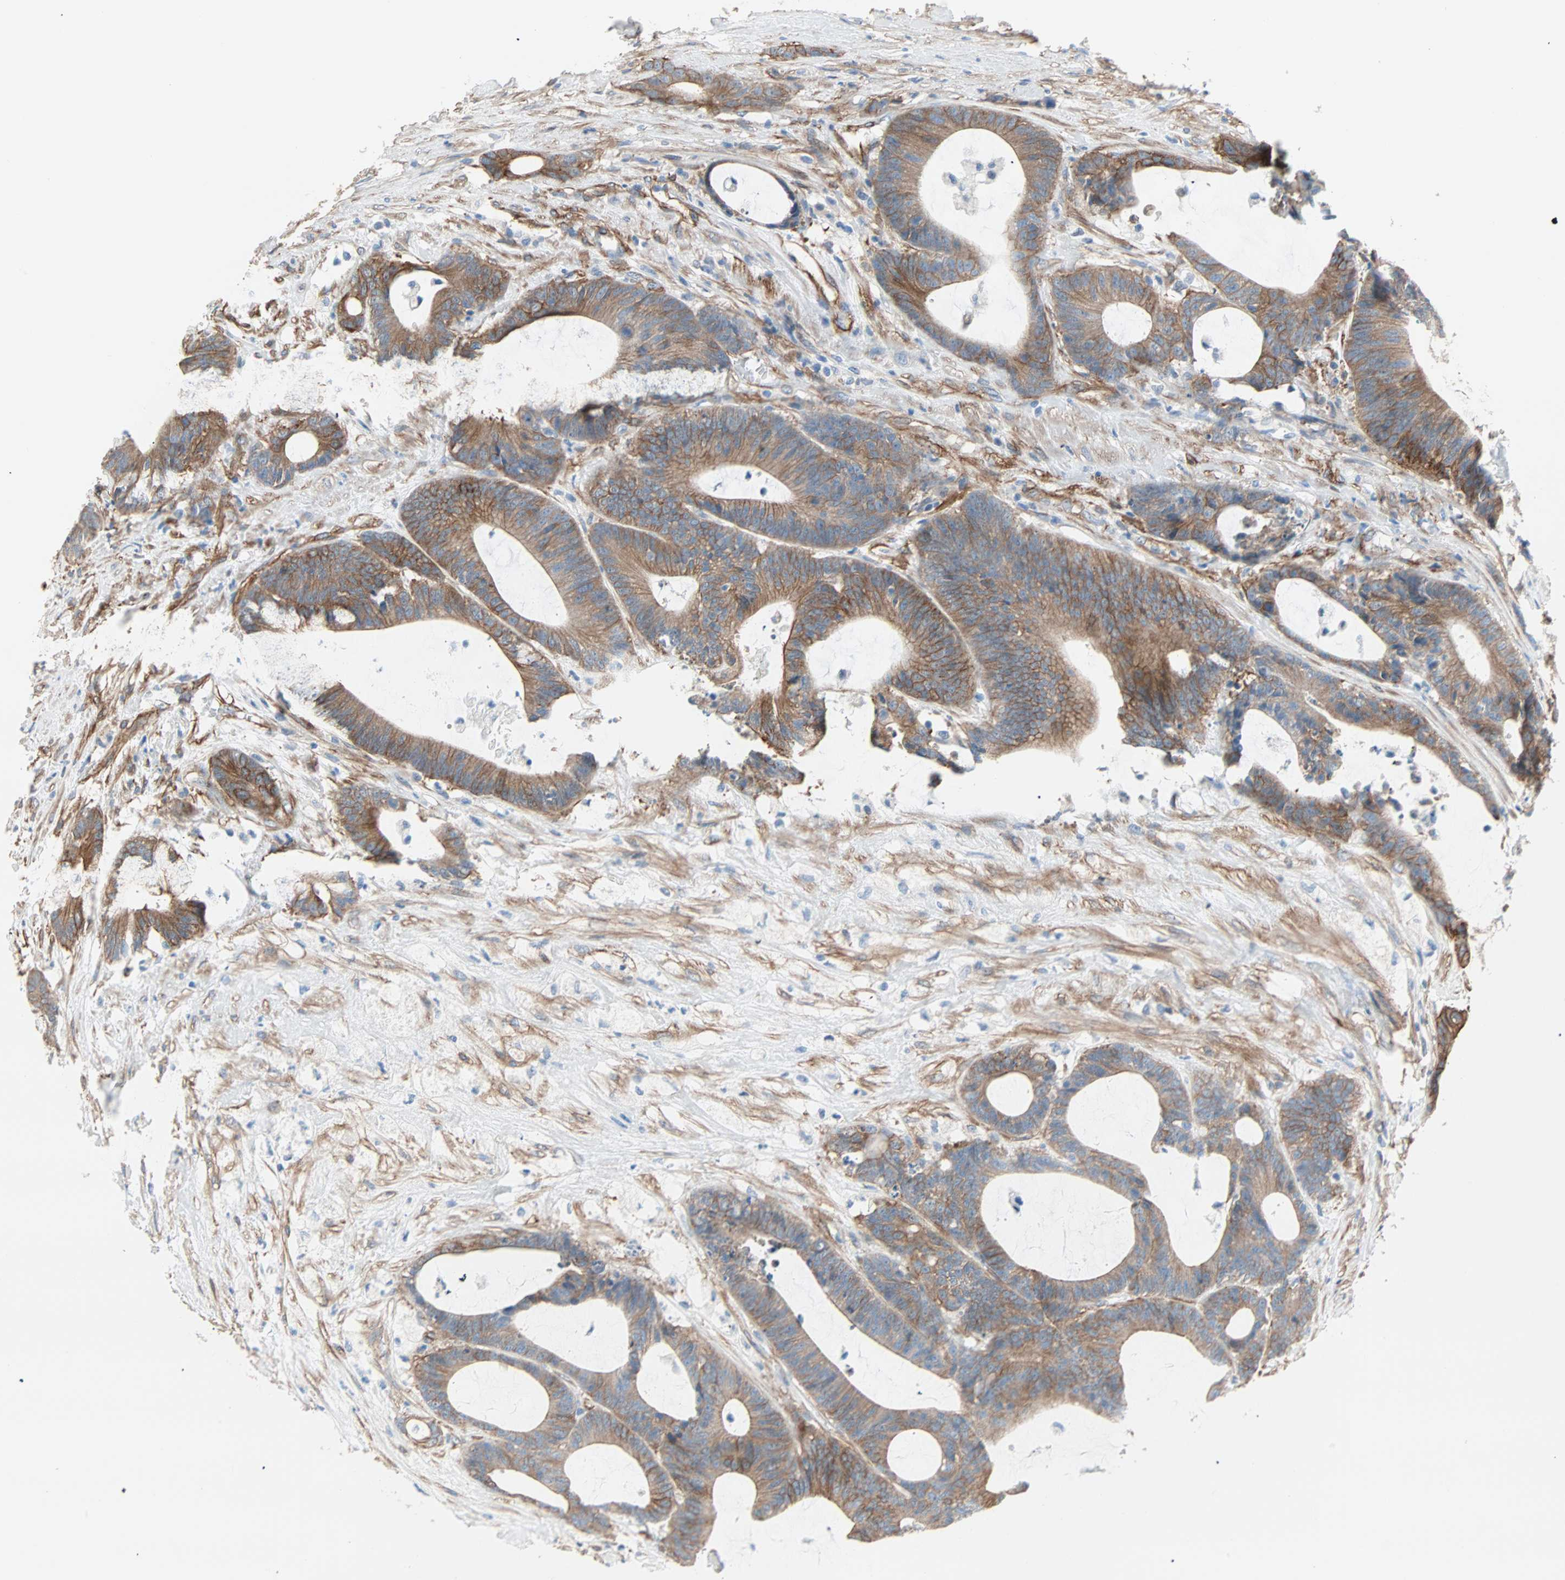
{"staining": {"intensity": "moderate", "quantity": ">75%", "location": "cytoplasmic/membranous"}, "tissue": "colorectal cancer", "cell_type": "Tumor cells", "image_type": "cancer", "snomed": [{"axis": "morphology", "description": "Adenocarcinoma, NOS"}, {"axis": "topography", "description": "Colon"}], "caption": "Immunohistochemistry (IHC) of colorectal cancer shows medium levels of moderate cytoplasmic/membranous expression in about >75% of tumor cells.", "gene": "EPB41L2", "patient": {"sex": "female", "age": 84}}